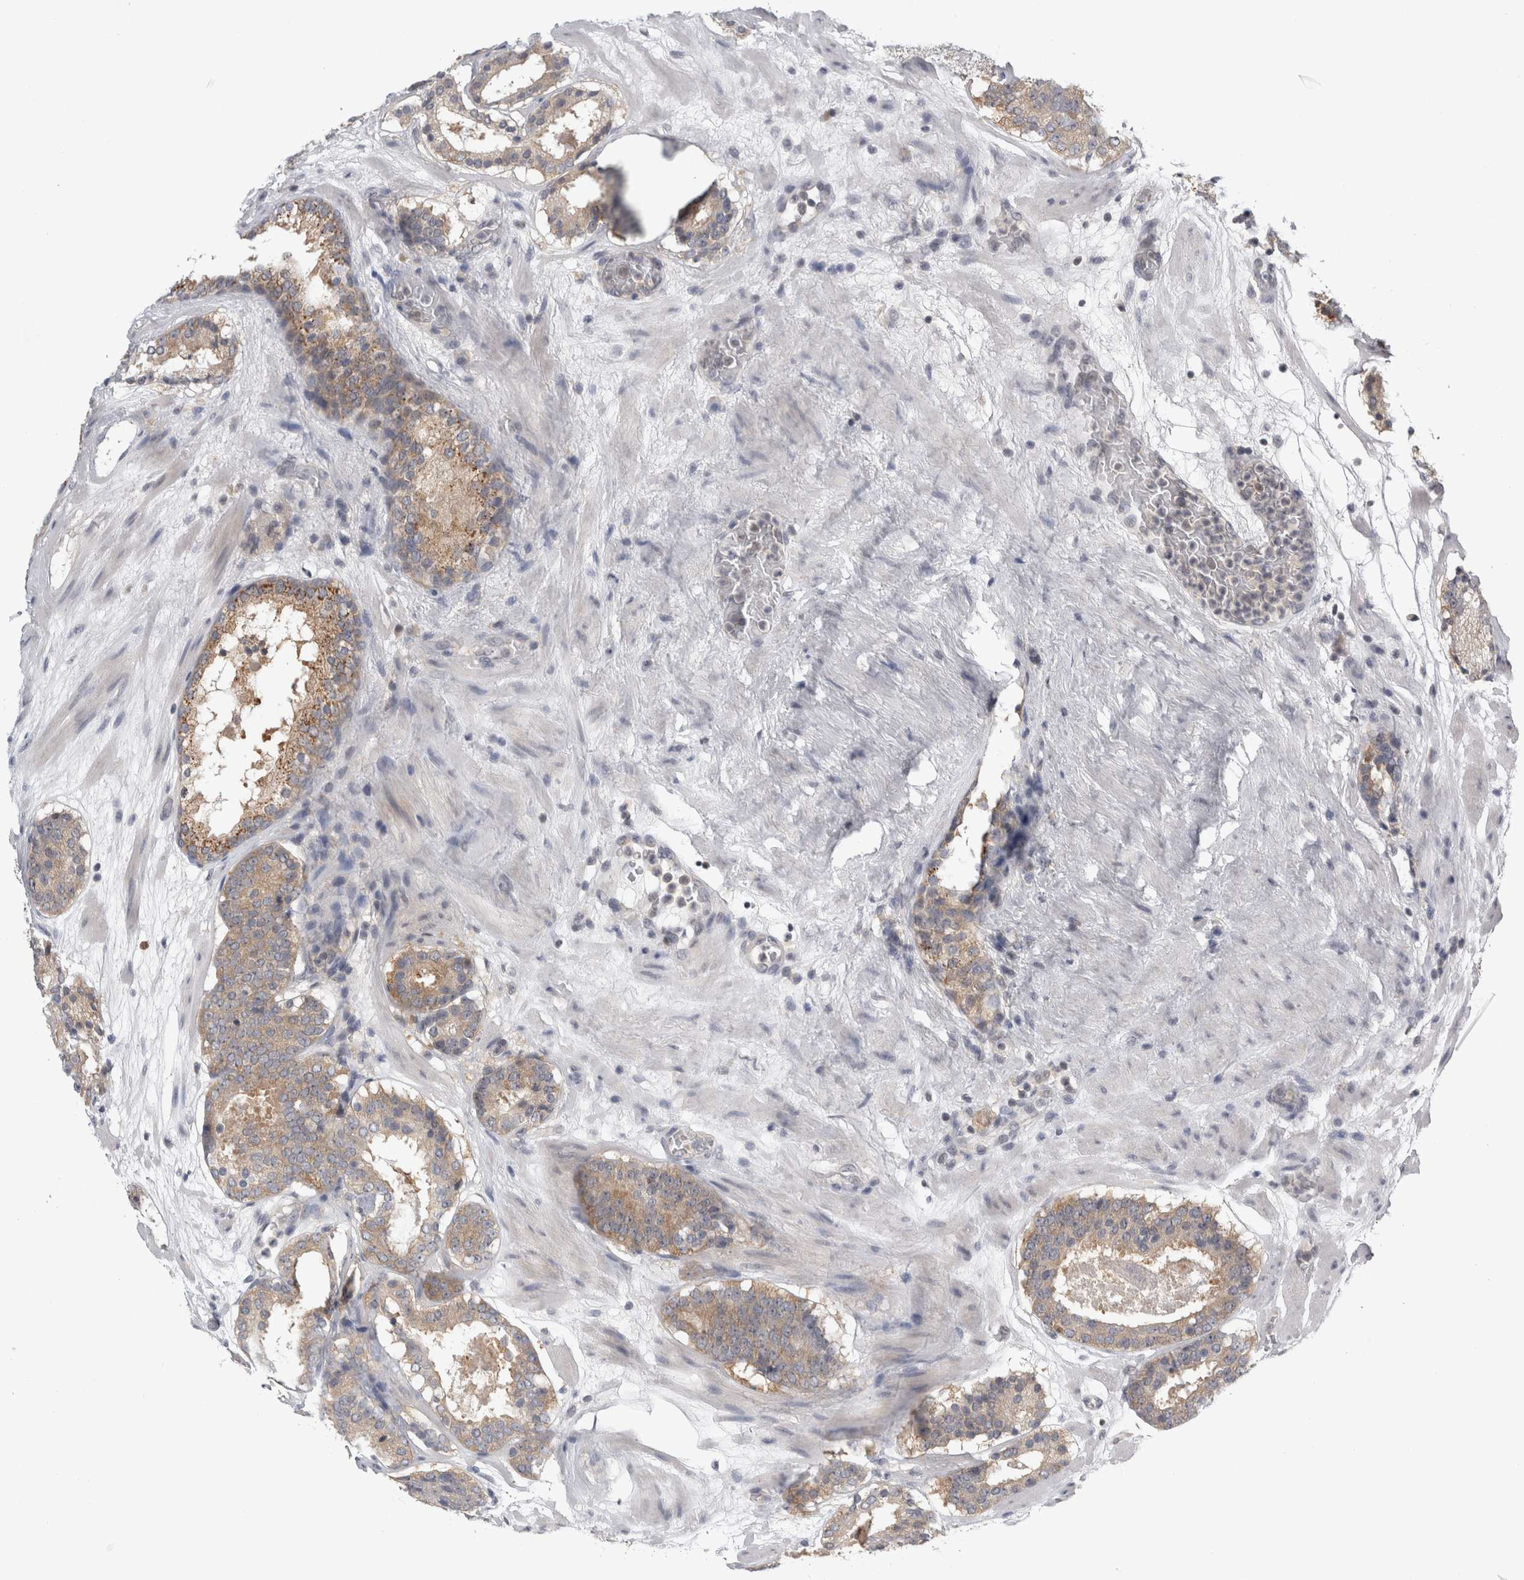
{"staining": {"intensity": "moderate", "quantity": ">75%", "location": "cytoplasmic/membranous"}, "tissue": "prostate cancer", "cell_type": "Tumor cells", "image_type": "cancer", "snomed": [{"axis": "morphology", "description": "Adenocarcinoma, Low grade"}, {"axis": "topography", "description": "Prostate"}], "caption": "Immunohistochemical staining of prostate low-grade adenocarcinoma displays medium levels of moderate cytoplasmic/membranous positivity in about >75% of tumor cells.", "gene": "PSMB2", "patient": {"sex": "male", "age": 69}}